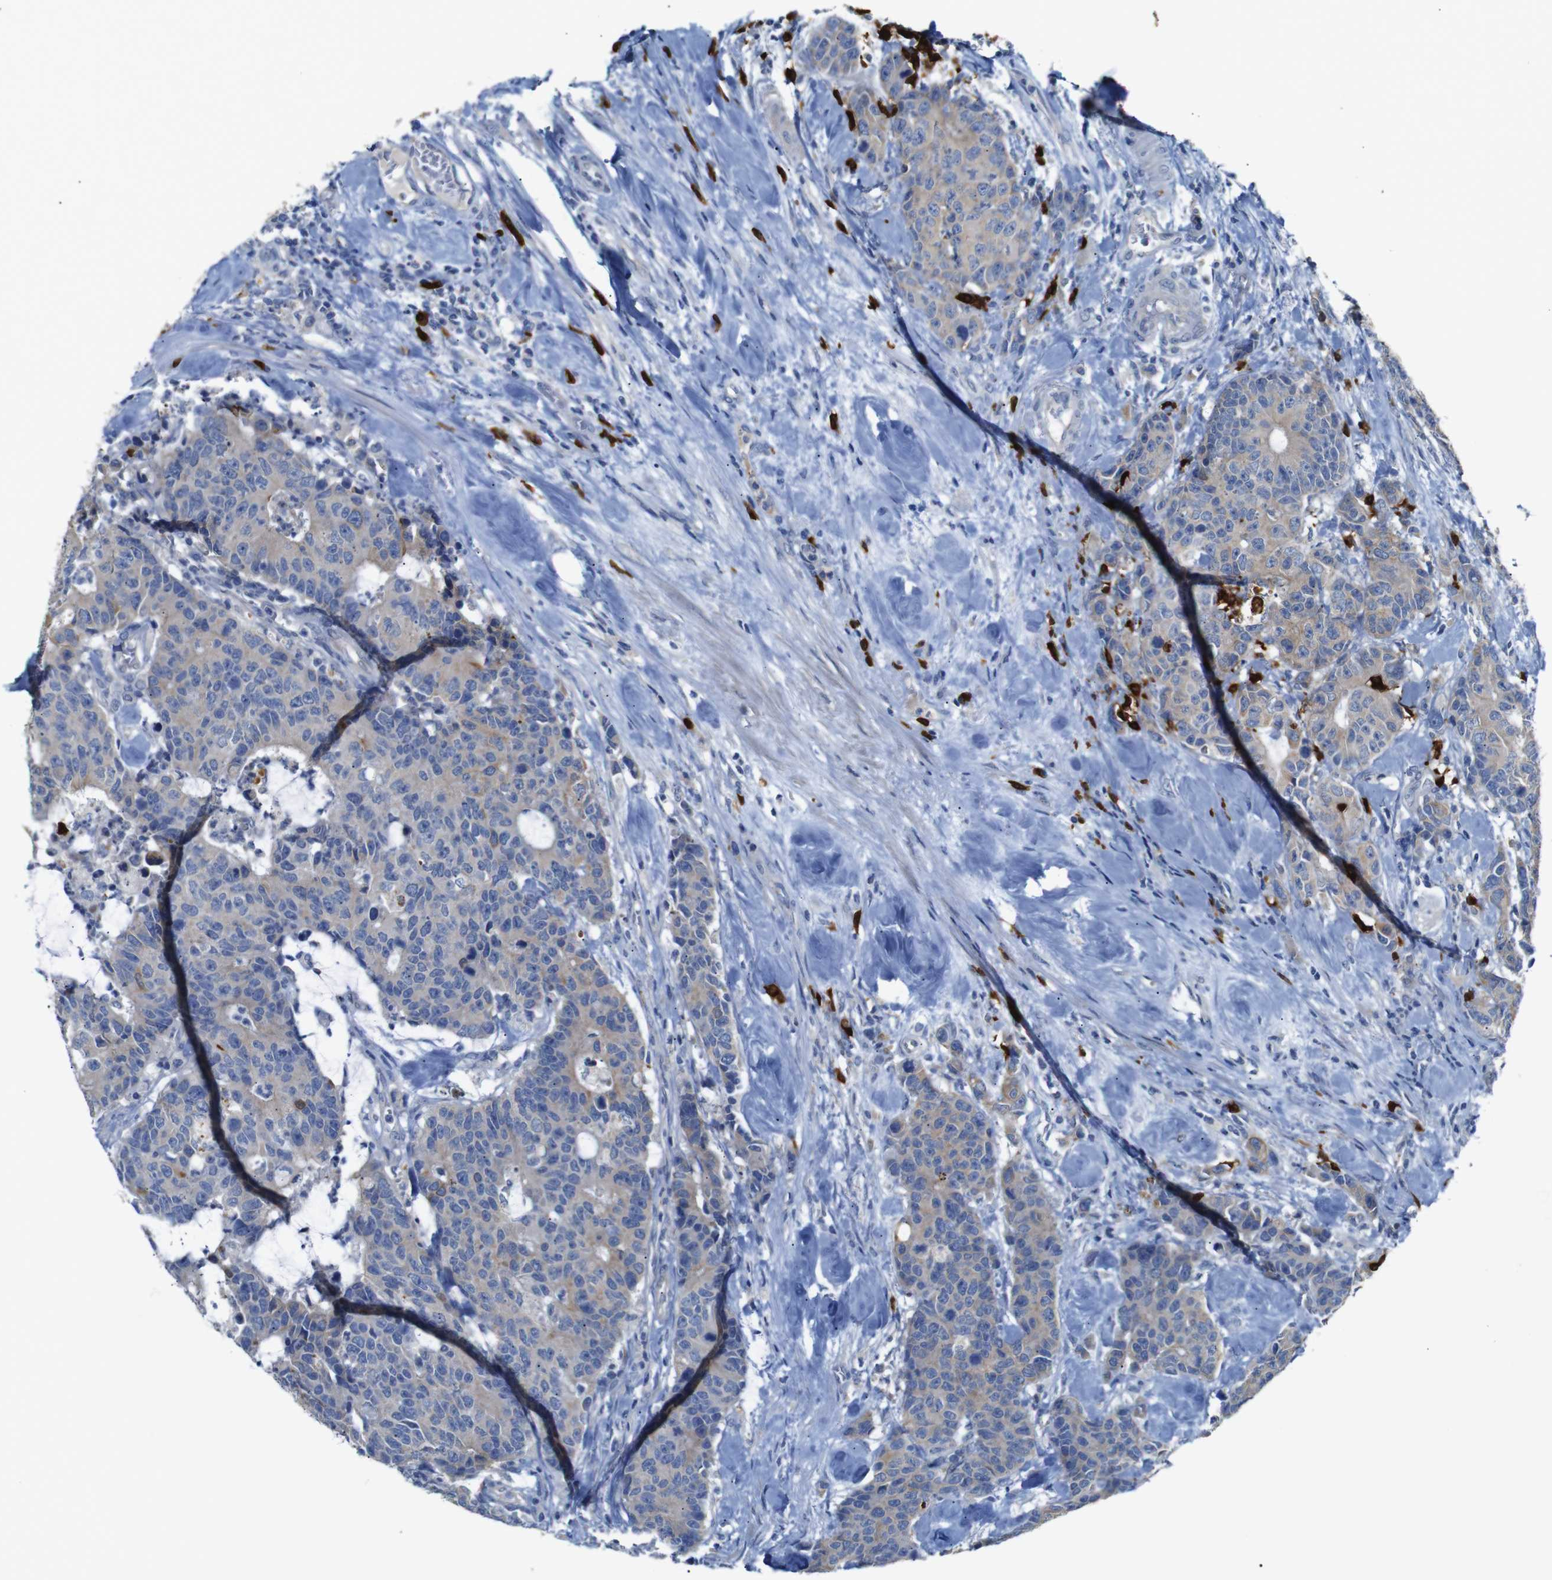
{"staining": {"intensity": "weak", "quantity": ">75%", "location": "cytoplasmic/membranous"}, "tissue": "colorectal cancer", "cell_type": "Tumor cells", "image_type": "cancer", "snomed": [{"axis": "morphology", "description": "Adenocarcinoma, NOS"}, {"axis": "topography", "description": "Colon"}], "caption": "Colorectal adenocarcinoma was stained to show a protein in brown. There is low levels of weak cytoplasmic/membranous staining in approximately >75% of tumor cells. (IHC, brightfield microscopy, high magnification).", "gene": "ALOX15", "patient": {"sex": "female", "age": 86}}